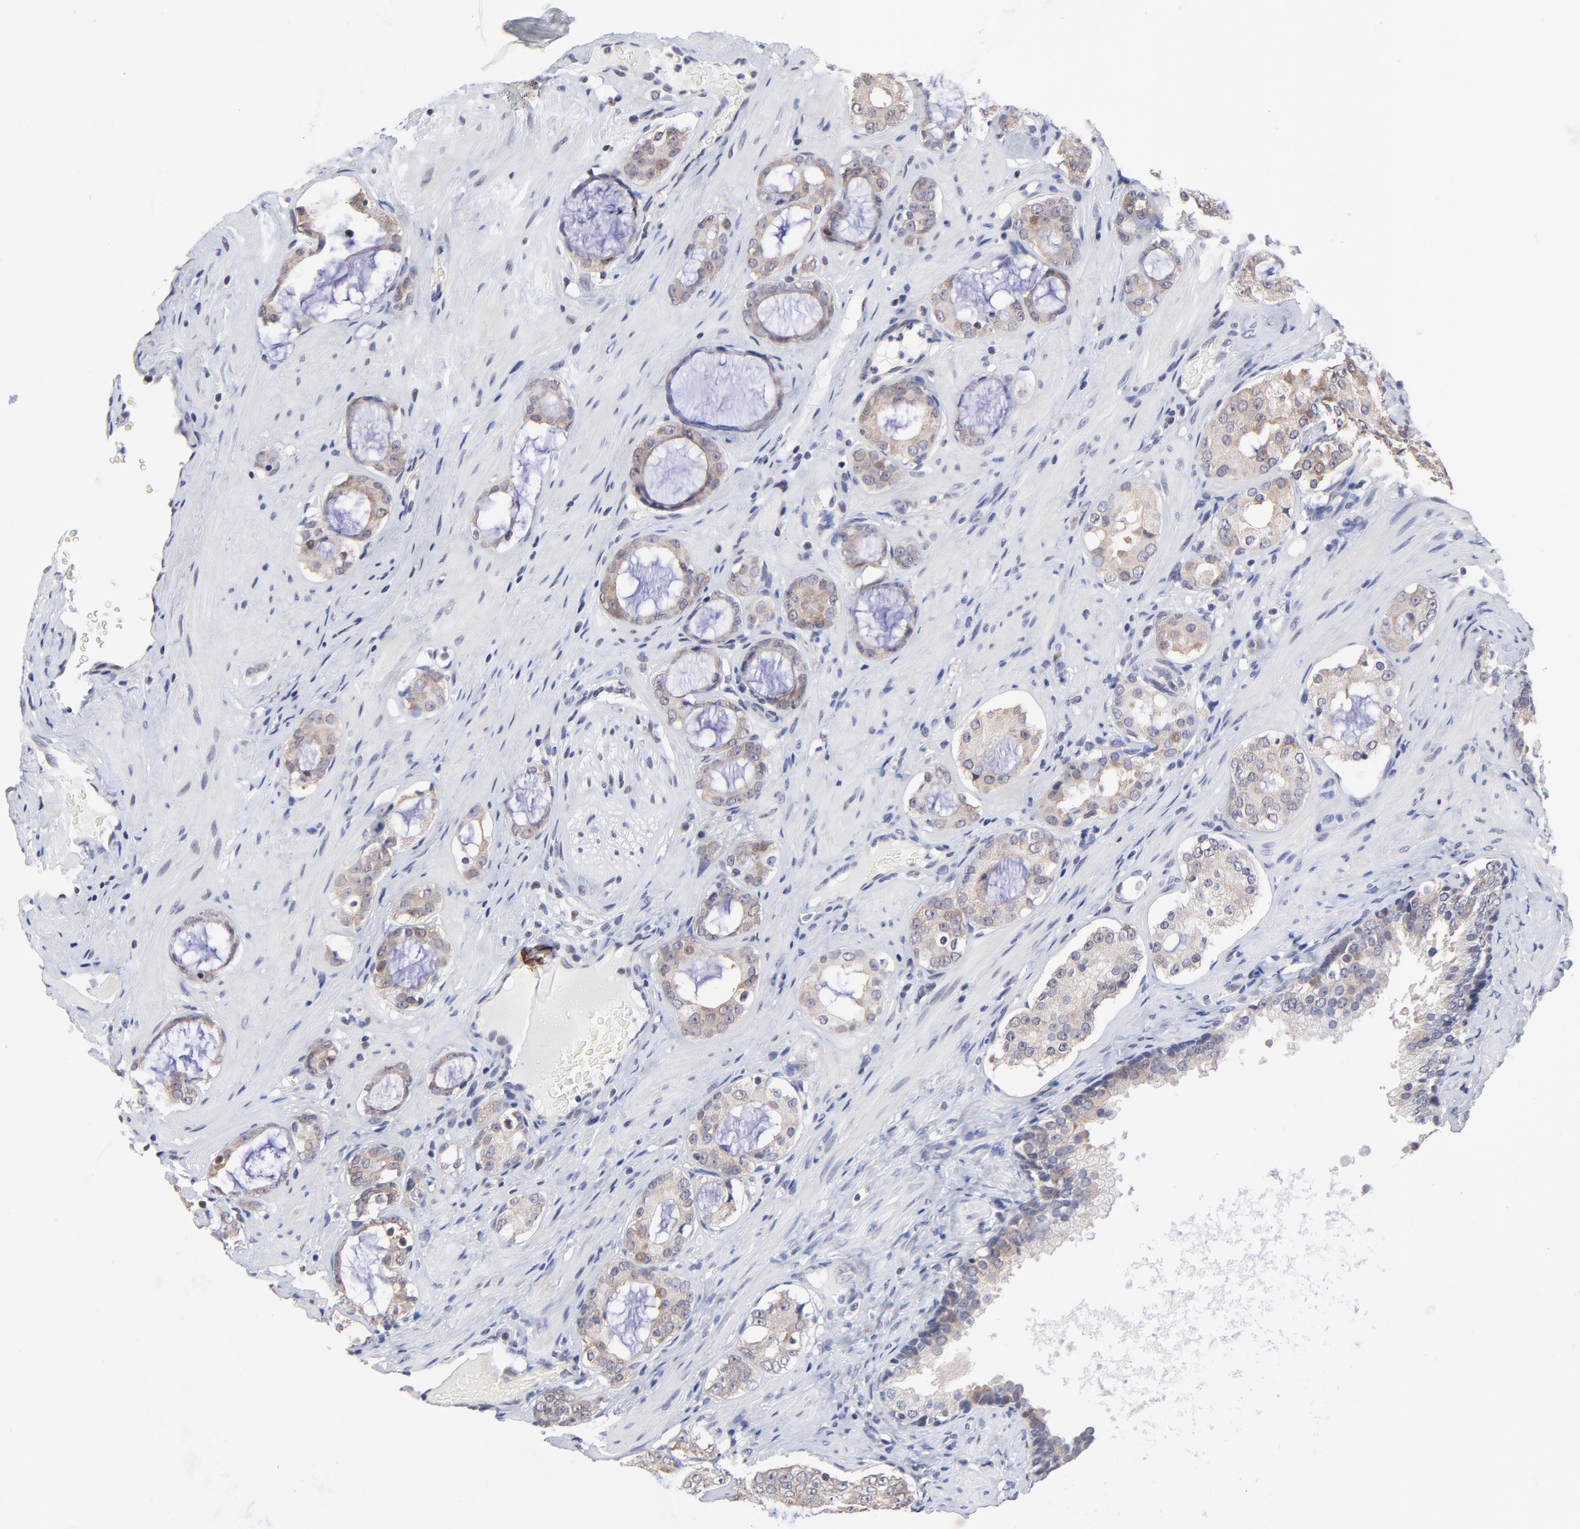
{"staining": {"intensity": "weak", "quantity": ">75%", "location": "cytoplasmic/membranous"}, "tissue": "prostate cancer", "cell_type": "Tumor cells", "image_type": "cancer", "snomed": [{"axis": "morphology", "description": "Adenocarcinoma, Medium grade"}, {"axis": "topography", "description": "Prostate"}], "caption": "About >75% of tumor cells in prostate adenocarcinoma (medium-grade) show weak cytoplasmic/membranous protein expression as visualized by brown immunohistochemical staining.", "gene": "FBXO8", "patient": {"sex": "male", "age": 73}}